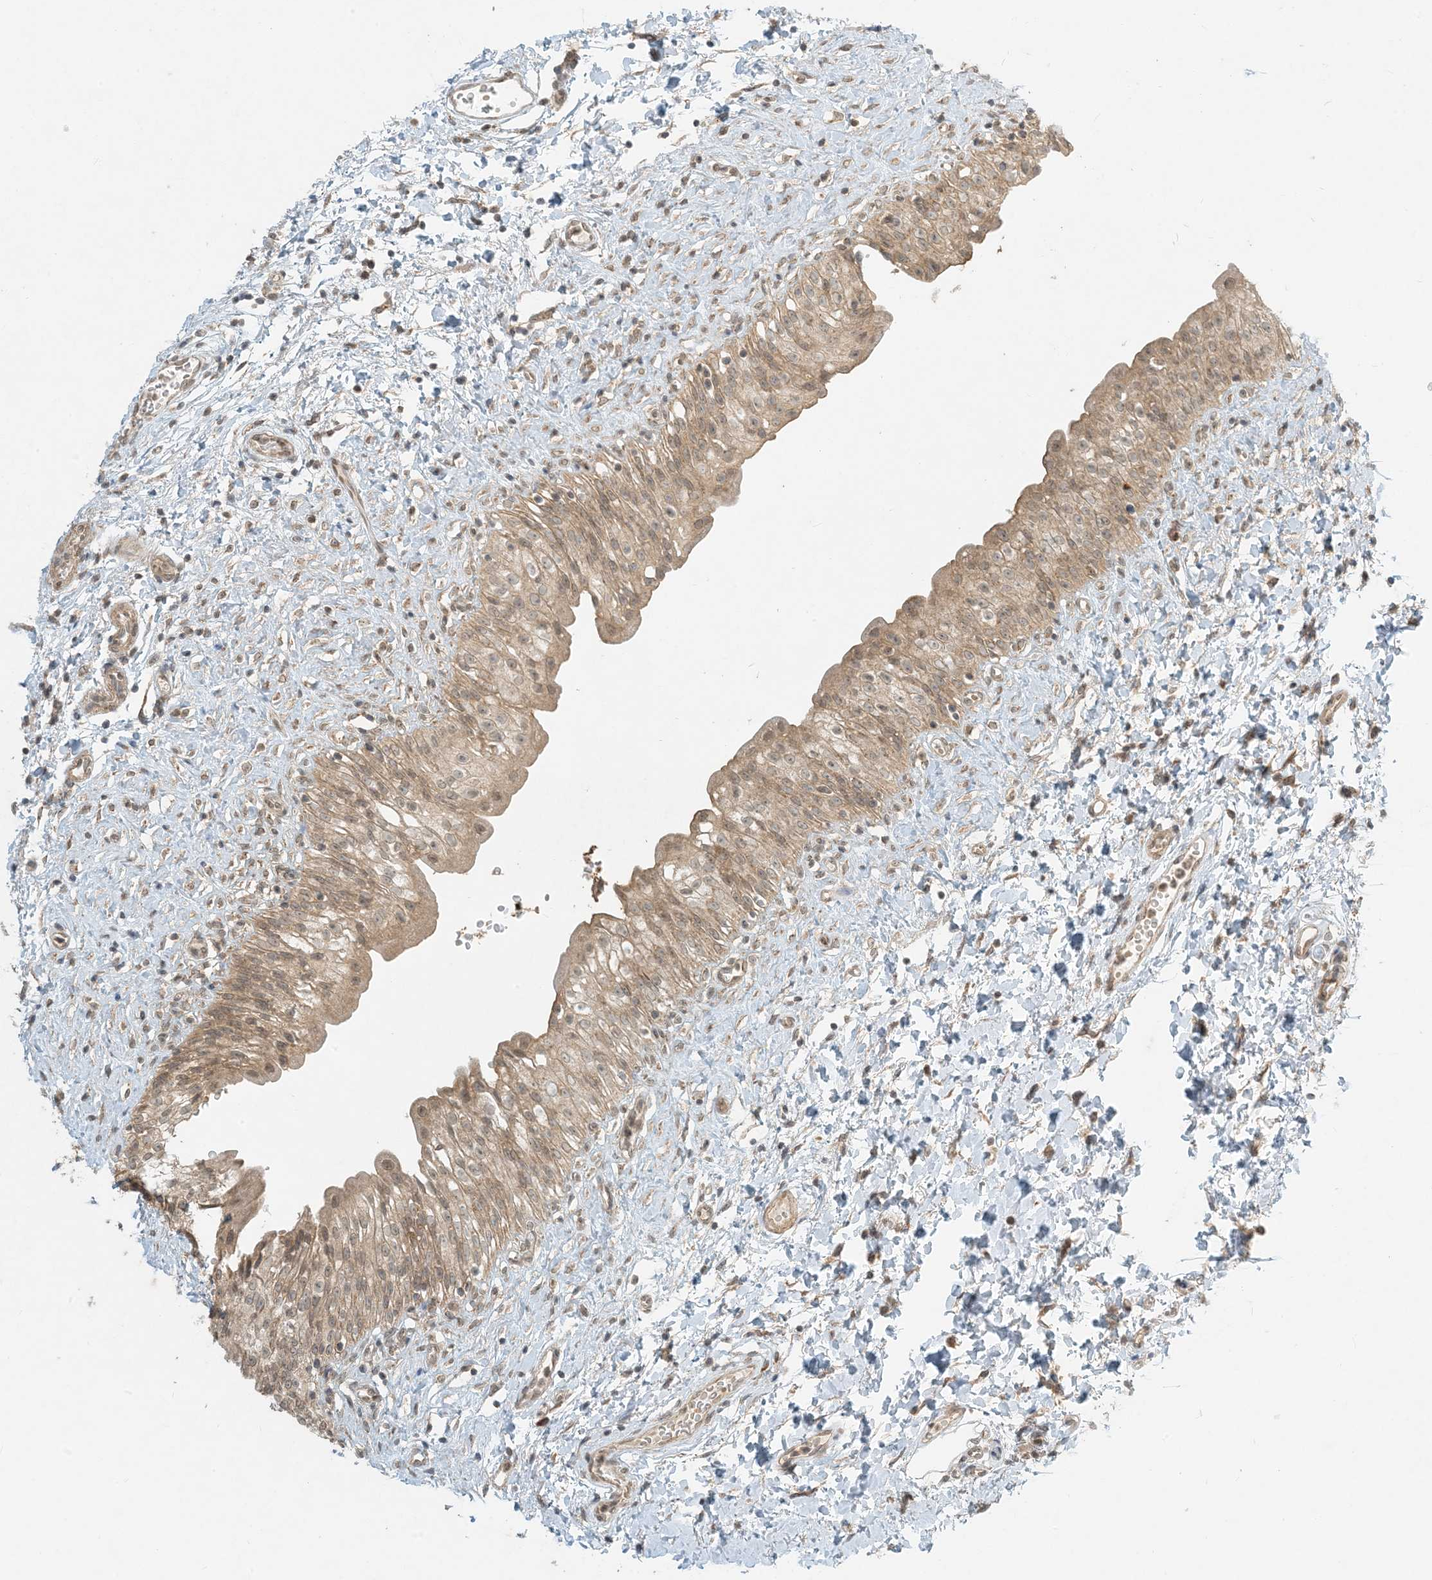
{"staining": {"intensity": "moderate", "quantity": ">75%", "location": "cytoplasmic/membranous"}, "tissue": "urinary bladder", "cell_type": "Urothelial cells", "image_type": "normal", "snomed": [{"axis": "morphology", "description": "Normal tissue, NOS"}, {"axis": "topography", "description": "Urinary bladder"}], "caption": "IHC staining of normal urinary bladder, which demonstrates medium levels of moderate cytoplasmic/membranous expression in about >75% of urothelial cells indicating moderate cytoplasmic/membranous protein expression. The staining was performed using DAB (3,3'-diaminobenzidine) (brown) for protein detection and nuclei were counterstained in hematoxylin (blue).", "gene": "MCOLN1", "patient": {"sex": "male", "age": 51}}